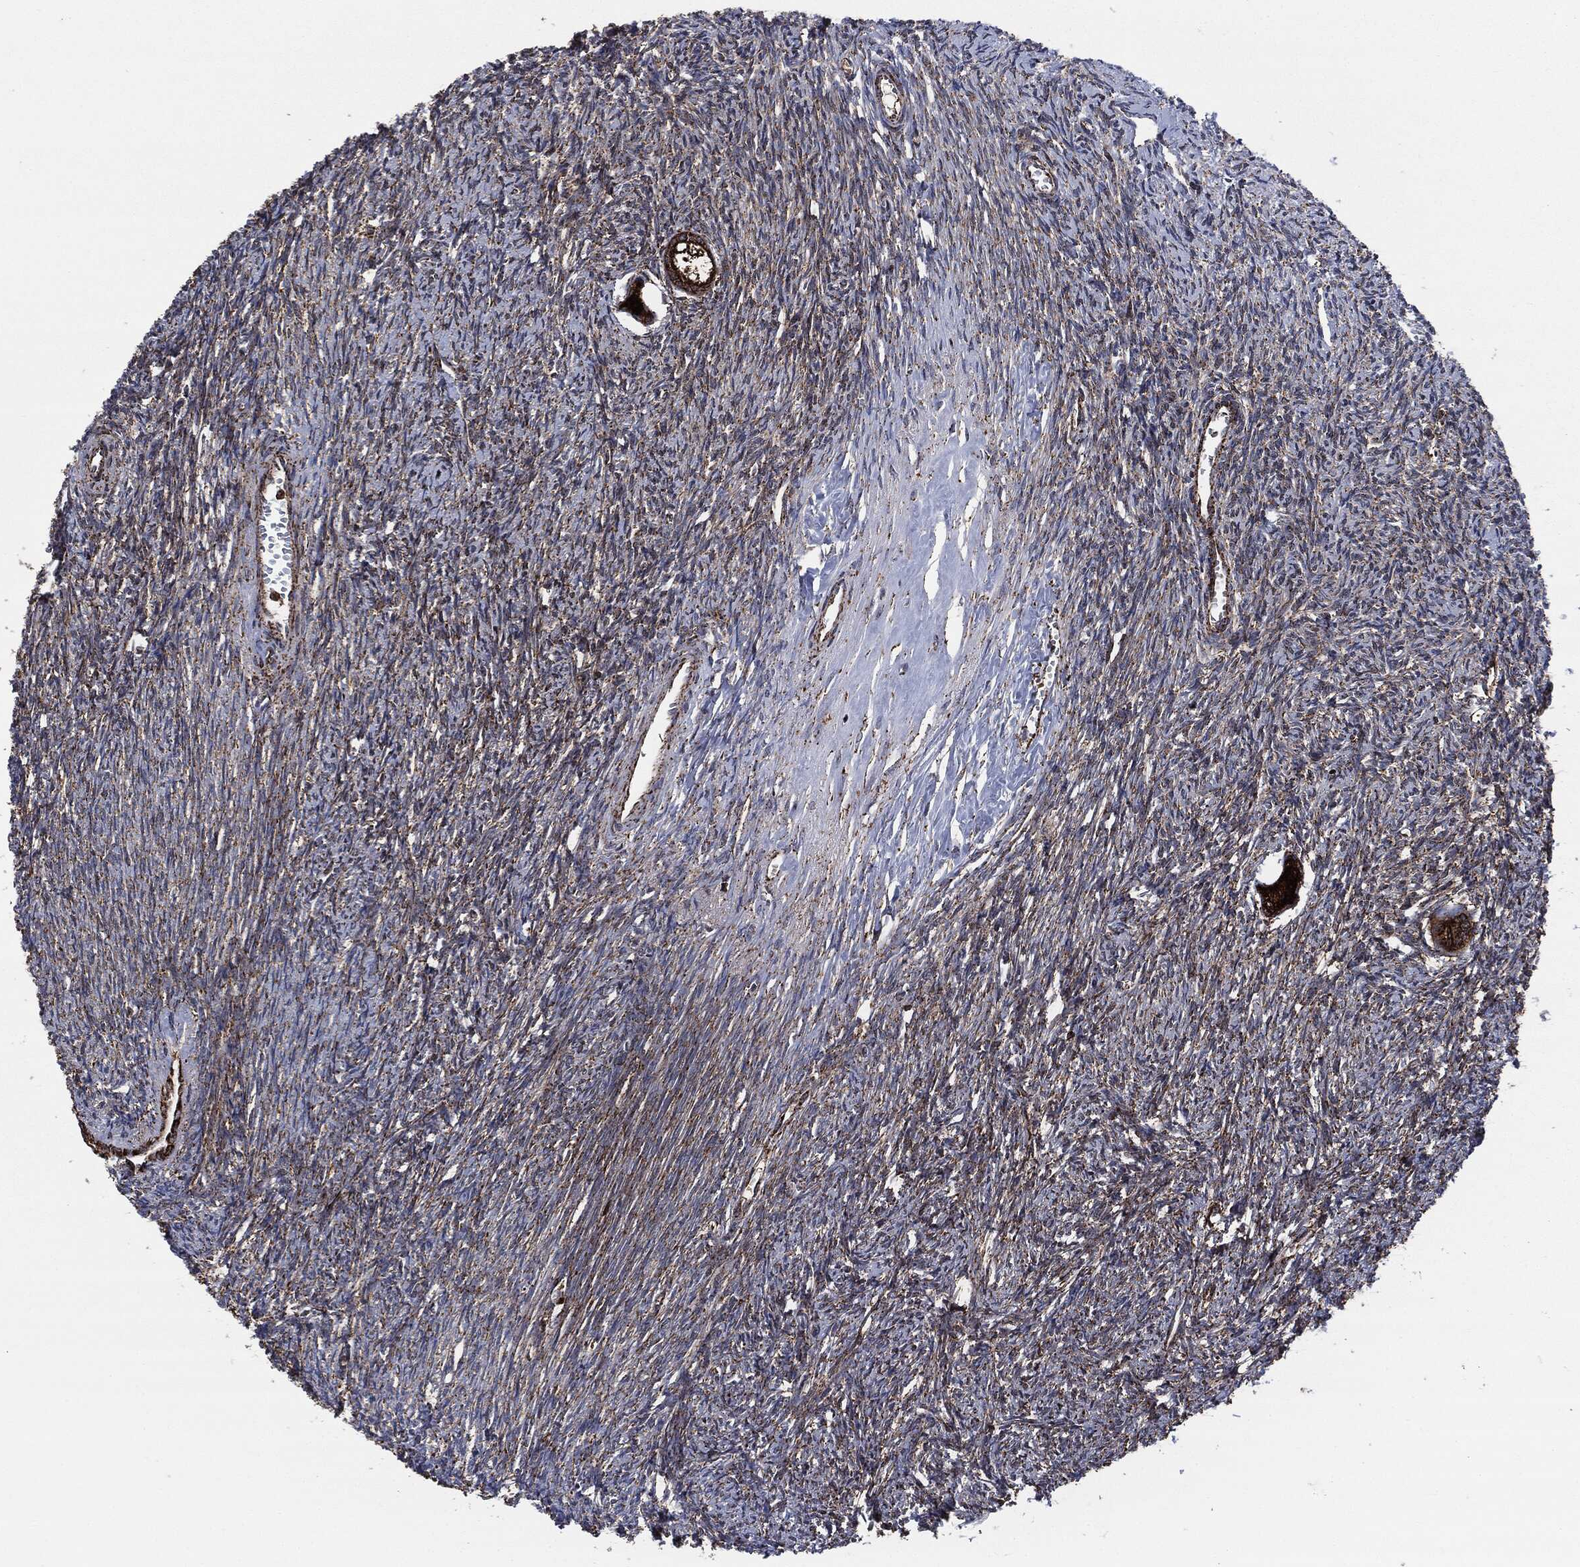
{"staining": {"intensity": "strong", "quantity": ">75%", "location": "cytoplasmic/membranous"}, "tissue": "ovary", "cell_type": "Follicle cells", "image_type": "normal", "snomed": [{"axis": "morphology", "description": "Normal tissue, NOS"}, {"axis": "topography", "description": "Fallopian tube"}, {"axis": "topography", "description": "Ovary"}], "caption": "This photomicrograph demonstrates unremarkable ovary stained with immunohistochemistry (IHC) to label a protein in brown. The cytoplasmic/membranous of follicle cells show strong positivity for the protein. Nuclei are counter-stained blue.", "gene": "FH", "patient": {"sex": "female", "age": 33}}